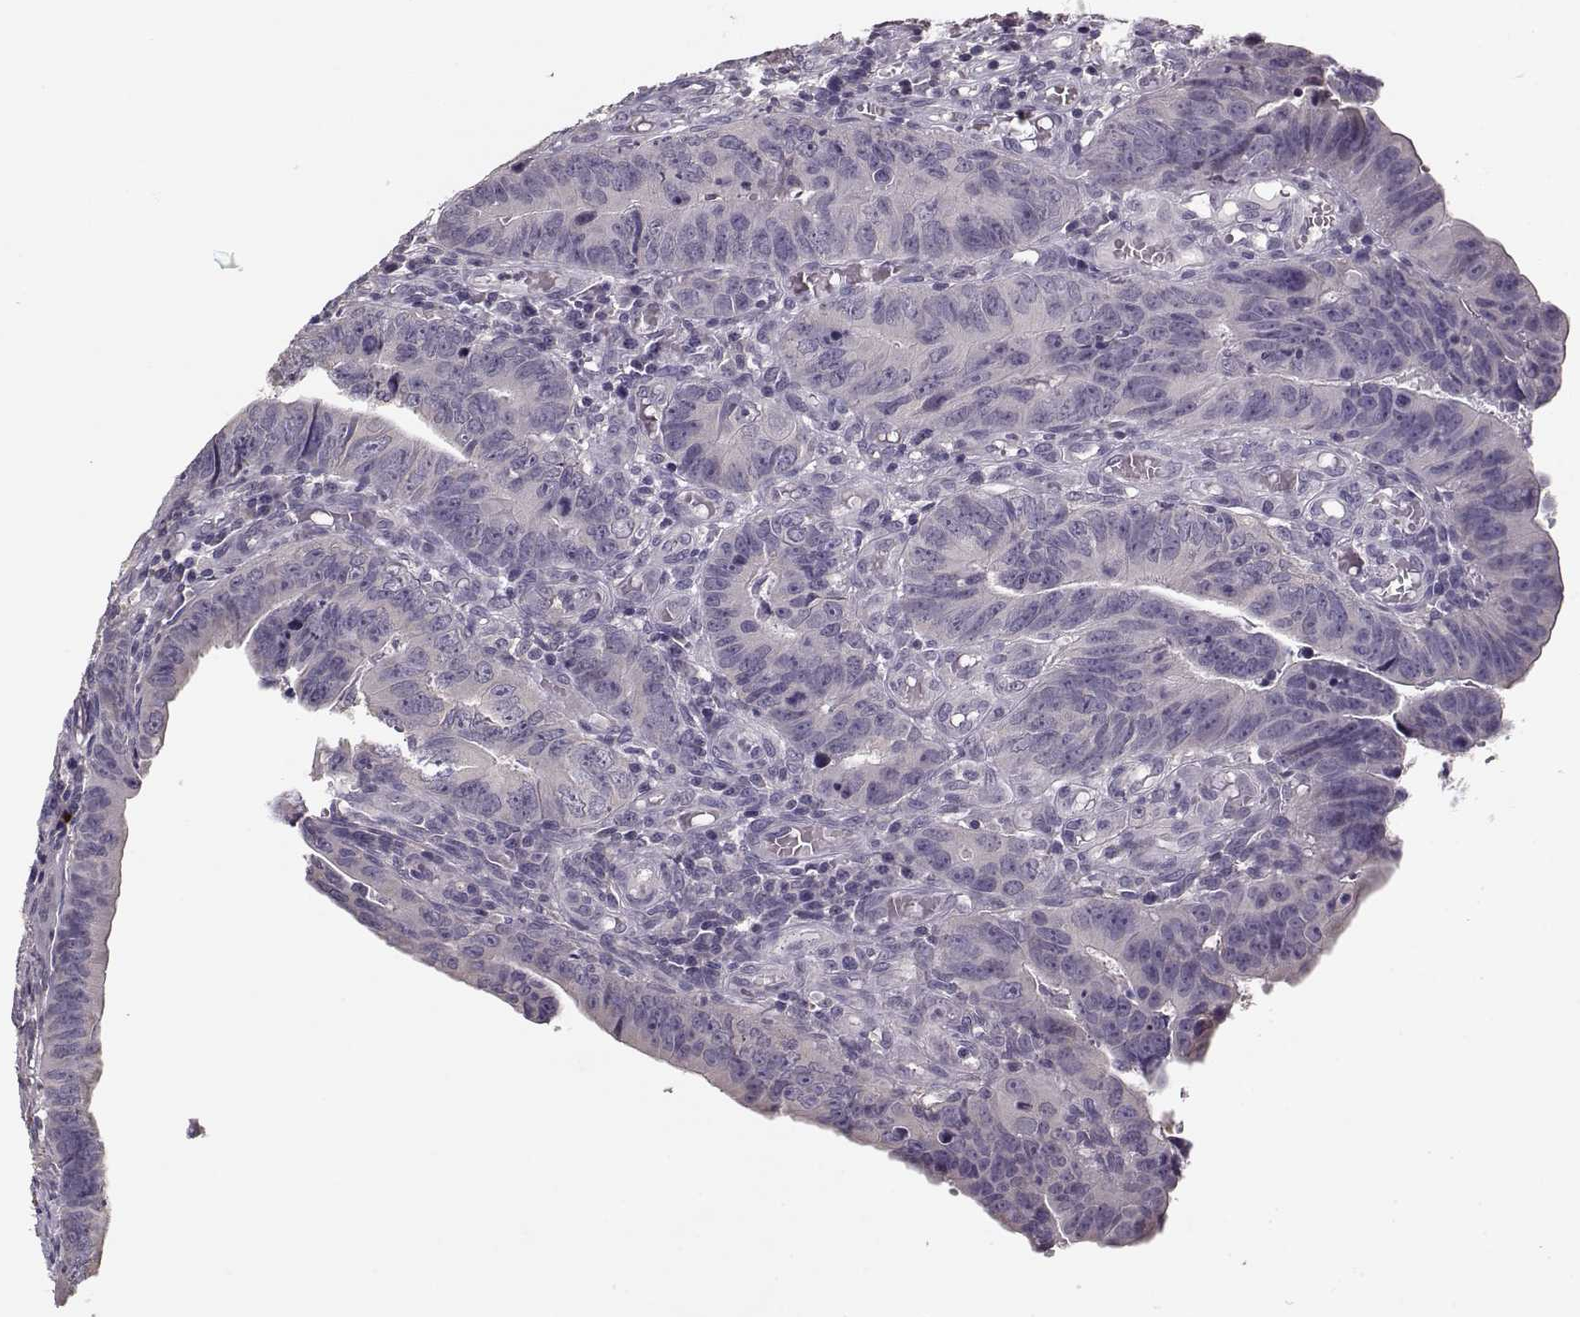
{"staining": {"intensity": "negative", "quantity": "none", "location": "none"}, "tissue": "colorectal cancer", "cell_type": "Tumor cells", "image_type": "cancer", "snomed": [{"axis": "morphology", "description": "Adenocarcinoma, NOS"}, {"axis": "topography", "description": "Colon"}], "caption": "IHC image of adenocarcinoma (colorectal) stained for a protein (brown), which demonstrates no staining in tumor cells.", "gene": "UROC1", "patient": {"sex": "female", "age": 87}}